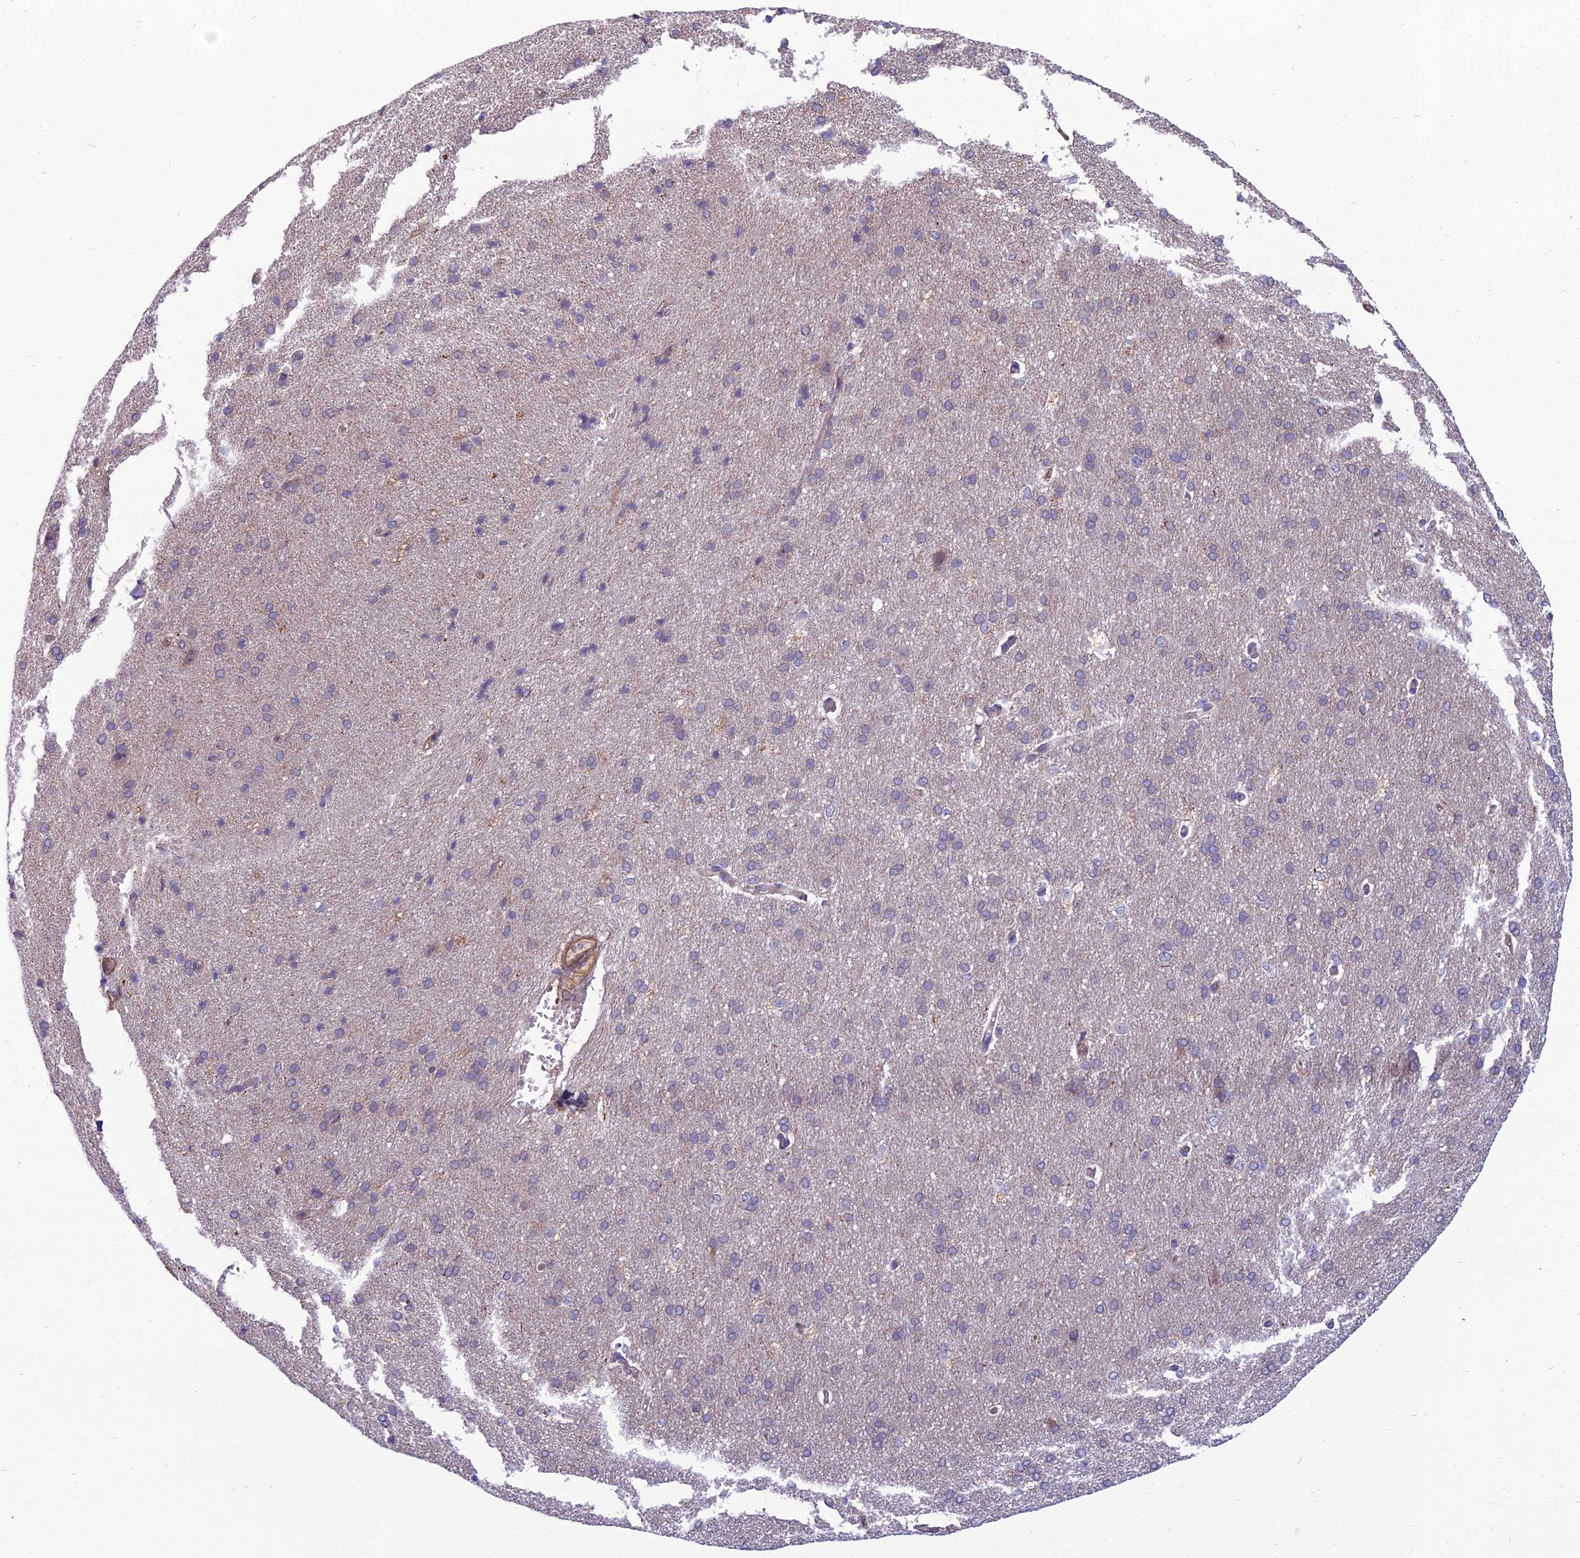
{"staining": {"intensity": "moderate", "quantity": ">75%", "location": "cytoplasmic/membranous"}, "tissue": "cerebral cortex", "cell_type": "Endothelial cells", "image_type": "normal", "snomed": [{"axis": "morphology", "description": "Normal tissue, NOS"}, {"axis": "topography", "description": "Cerebral cortex"}], "caption": "The histopathology image displays a brown stain indicating the presence of a protein in the cytoplasmic/membranous of endothelial cells in cerebral cortex. (Stains: DAB in brown, nuclei in blue, Microscopy: brightfield microscopy at high magnification).", "gene": "WDR24", "patient": {"sex": "male", "age": 62}}